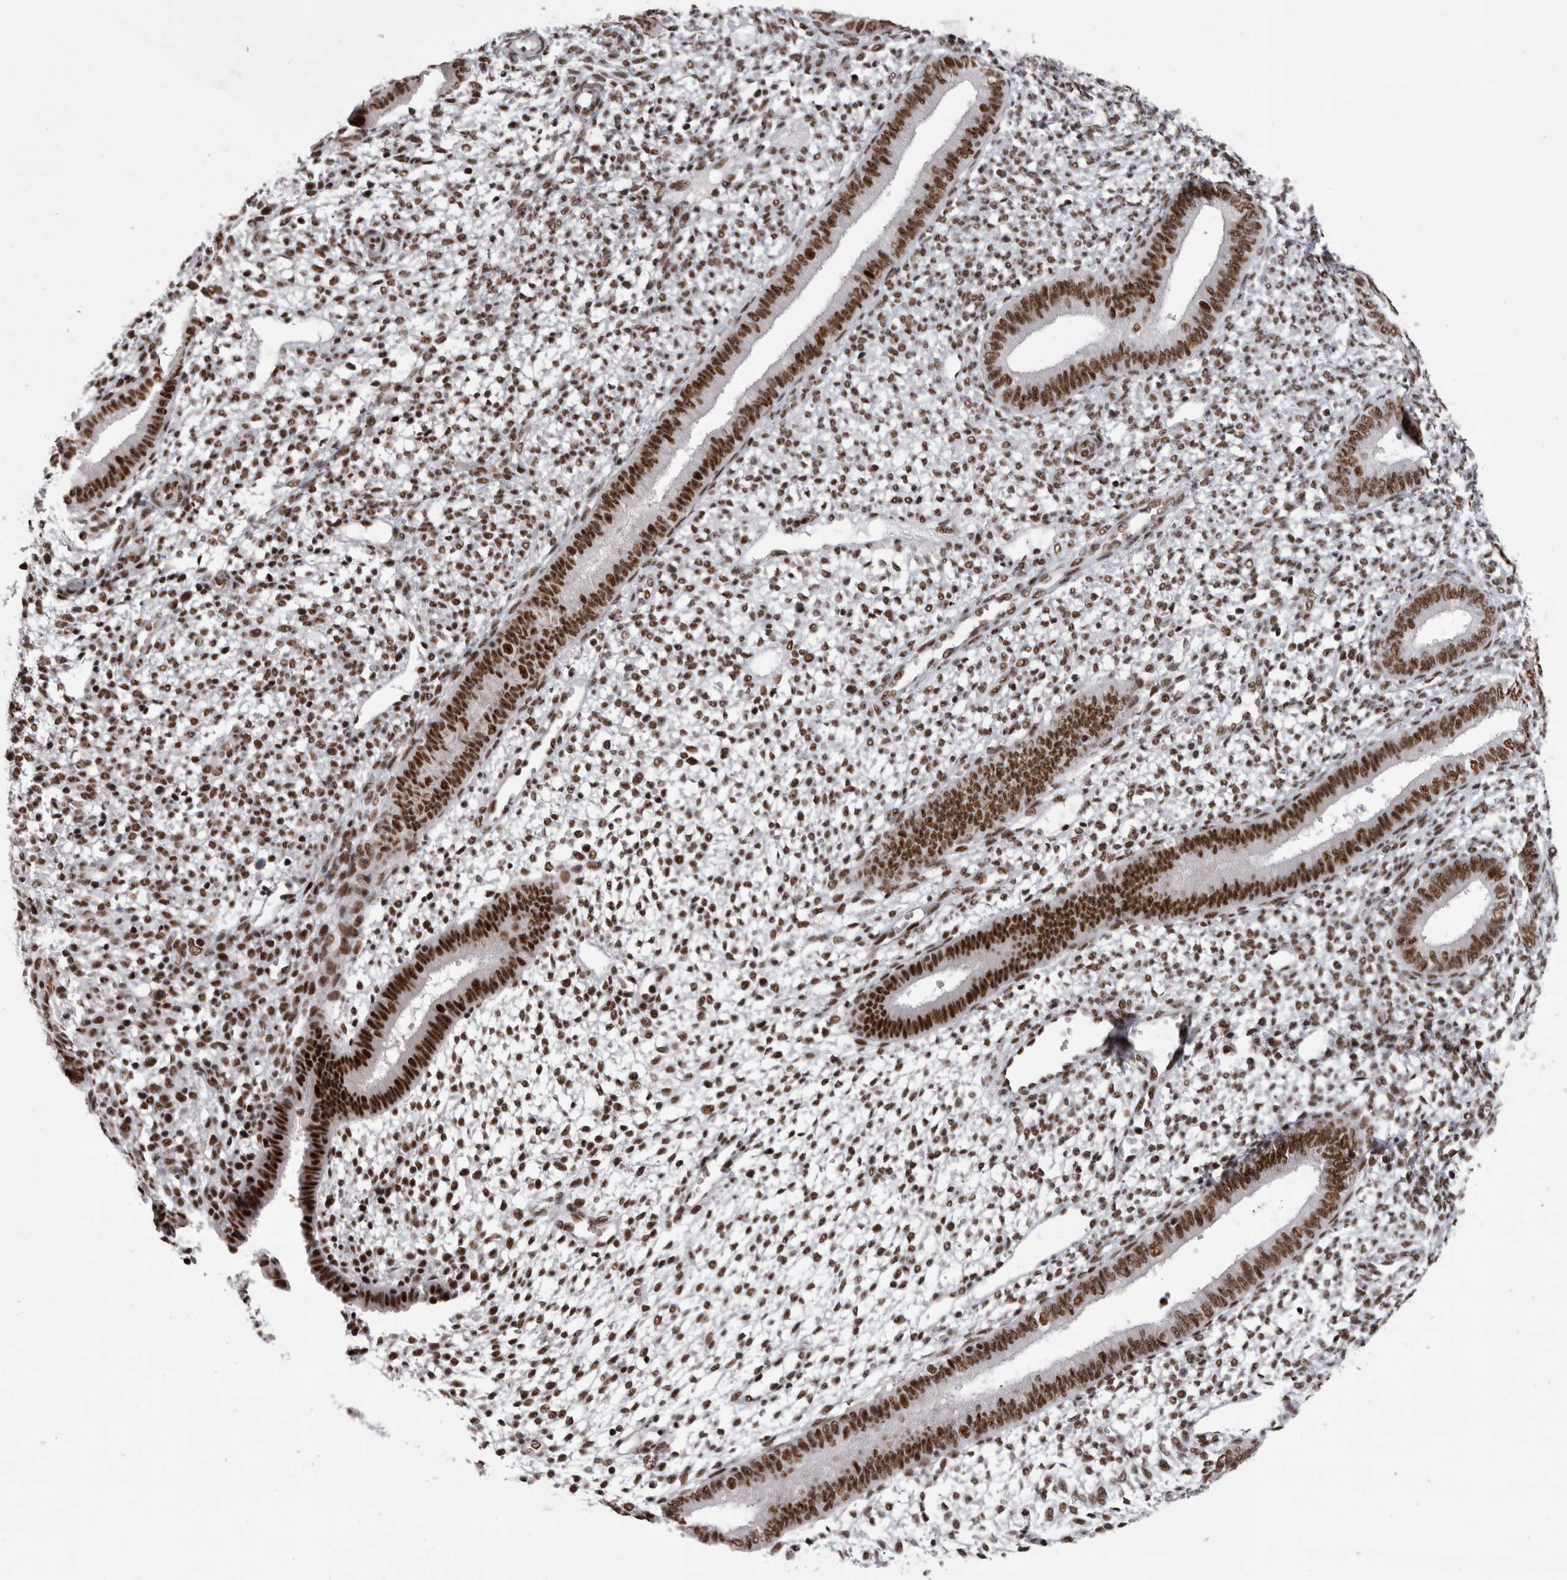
{"staining": {"intensity": "strong", "quantity": ">75%", "location": "nuclear"}, "tissue": "endometrium", "cell_type": "Cells in endometrial stroma", "image_type": "normal", "snomed": [{"axis": "morphology", "description": "Normal tissue, NOS"}, {"axis": "topography", "description": "Endometrium"}], "caption": "Unremarkable endometrium reveals strong nuclear staining in approximately >75% of cells in endometrial stroma, visualized by immunohistochemistry. (DAB IHC with brightfield microscopy, high magnification).", "gene": "SNRNP40", "patient": {"sex": "female", "age": 46}}